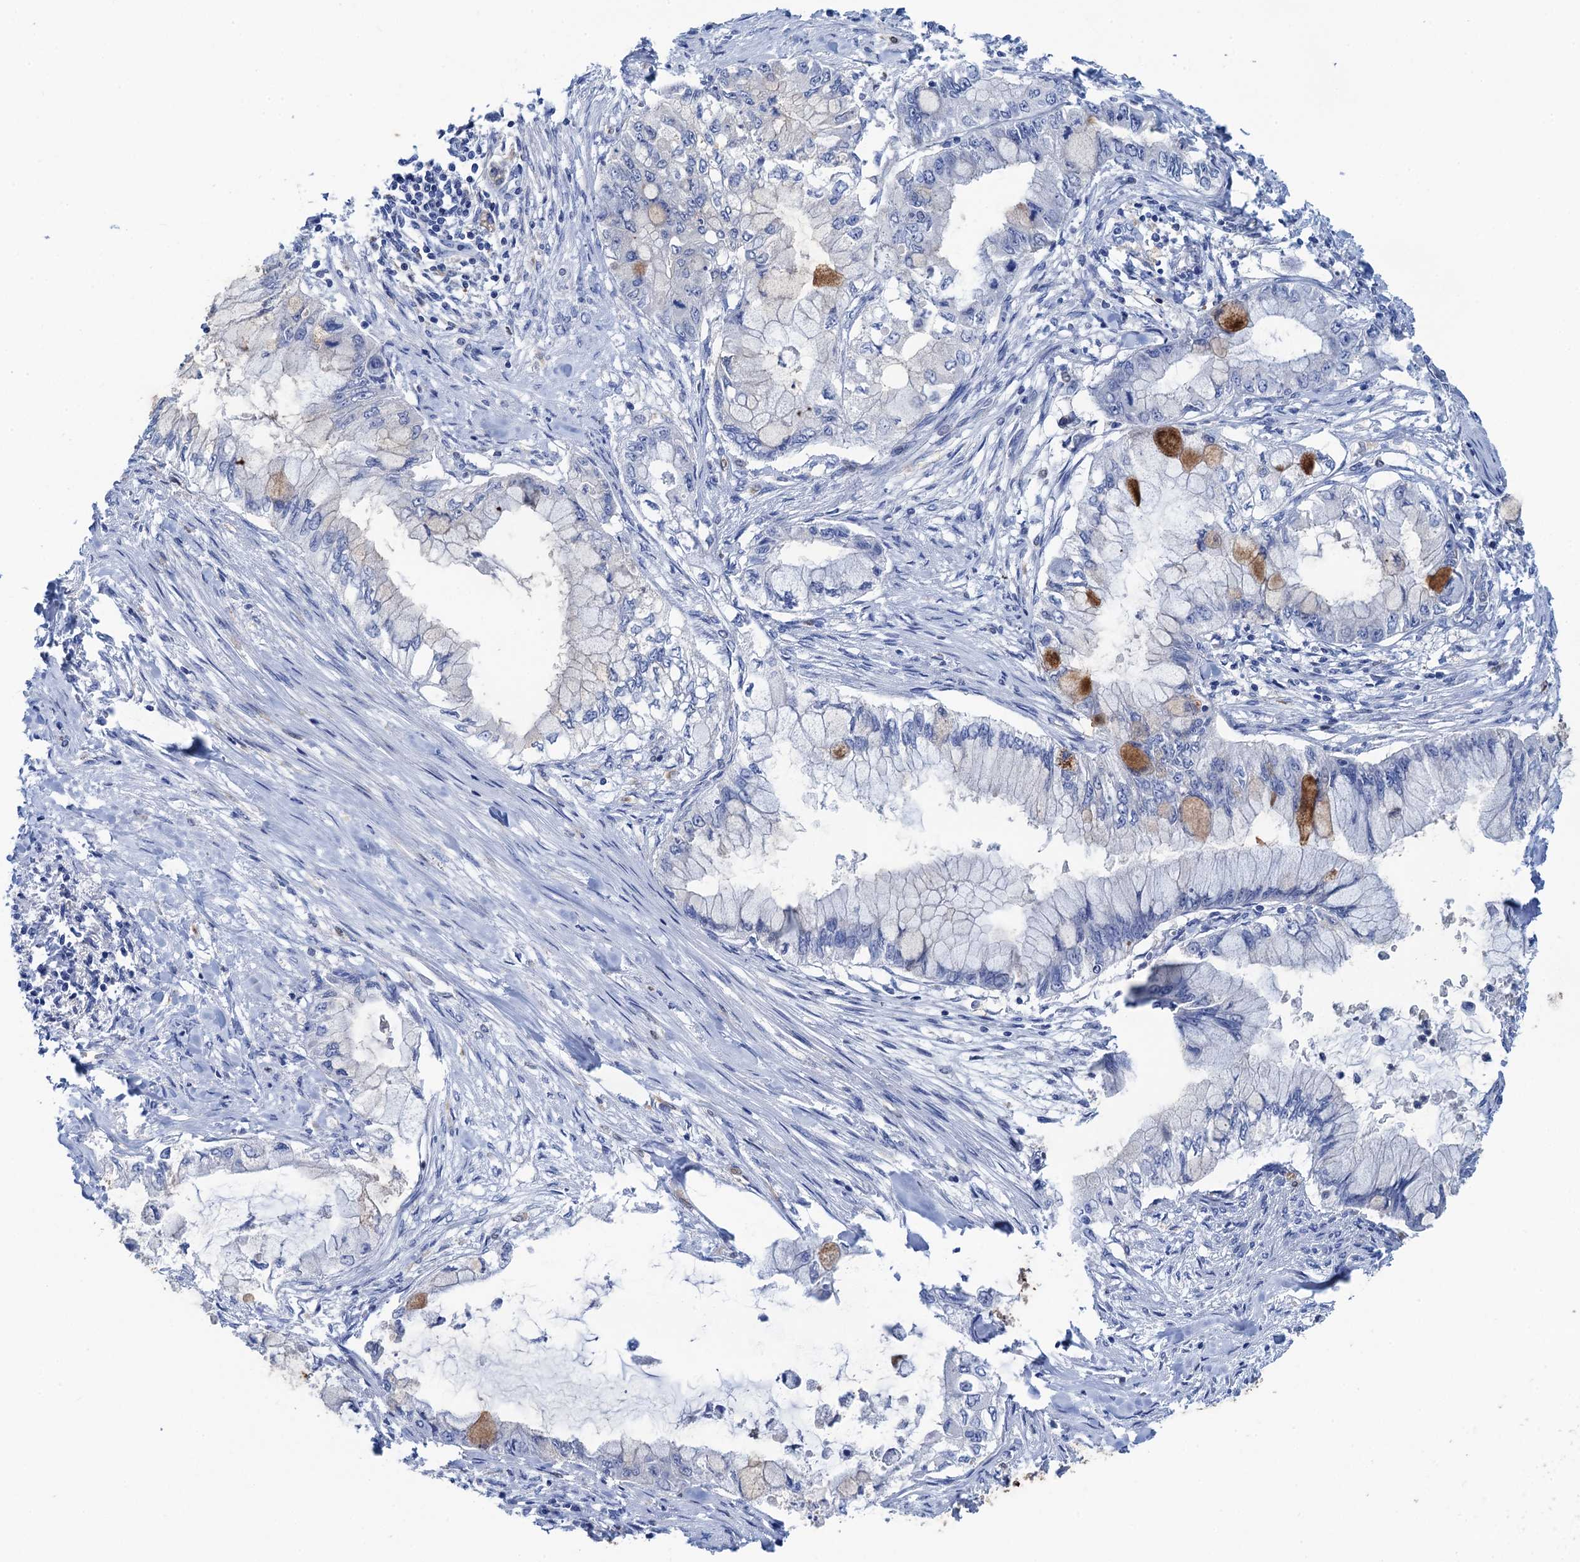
{"staining": {"intensity": "moderate", "quantity": "<25%", "location": "cytoplasmic/membranous"}, "tissue": "pancreatic cancer", "cell_type": "Tumor cells", "image_type": "cancer", "snomed": [{"axis": "morphology", "description": "Adenocarcinoma, NOS"}, {"axis": "topography", "description": "Pancreas"}], "caption": "The photomicrograph shows immunohistochemical staining of pancreatic cancer (adenocarcinoma). There is moderate cytoplasmic/membranous expression is identified in about <25% of tumor cells.", "gene": "FAH", "patient": {"sex": "male", "age": 48}}